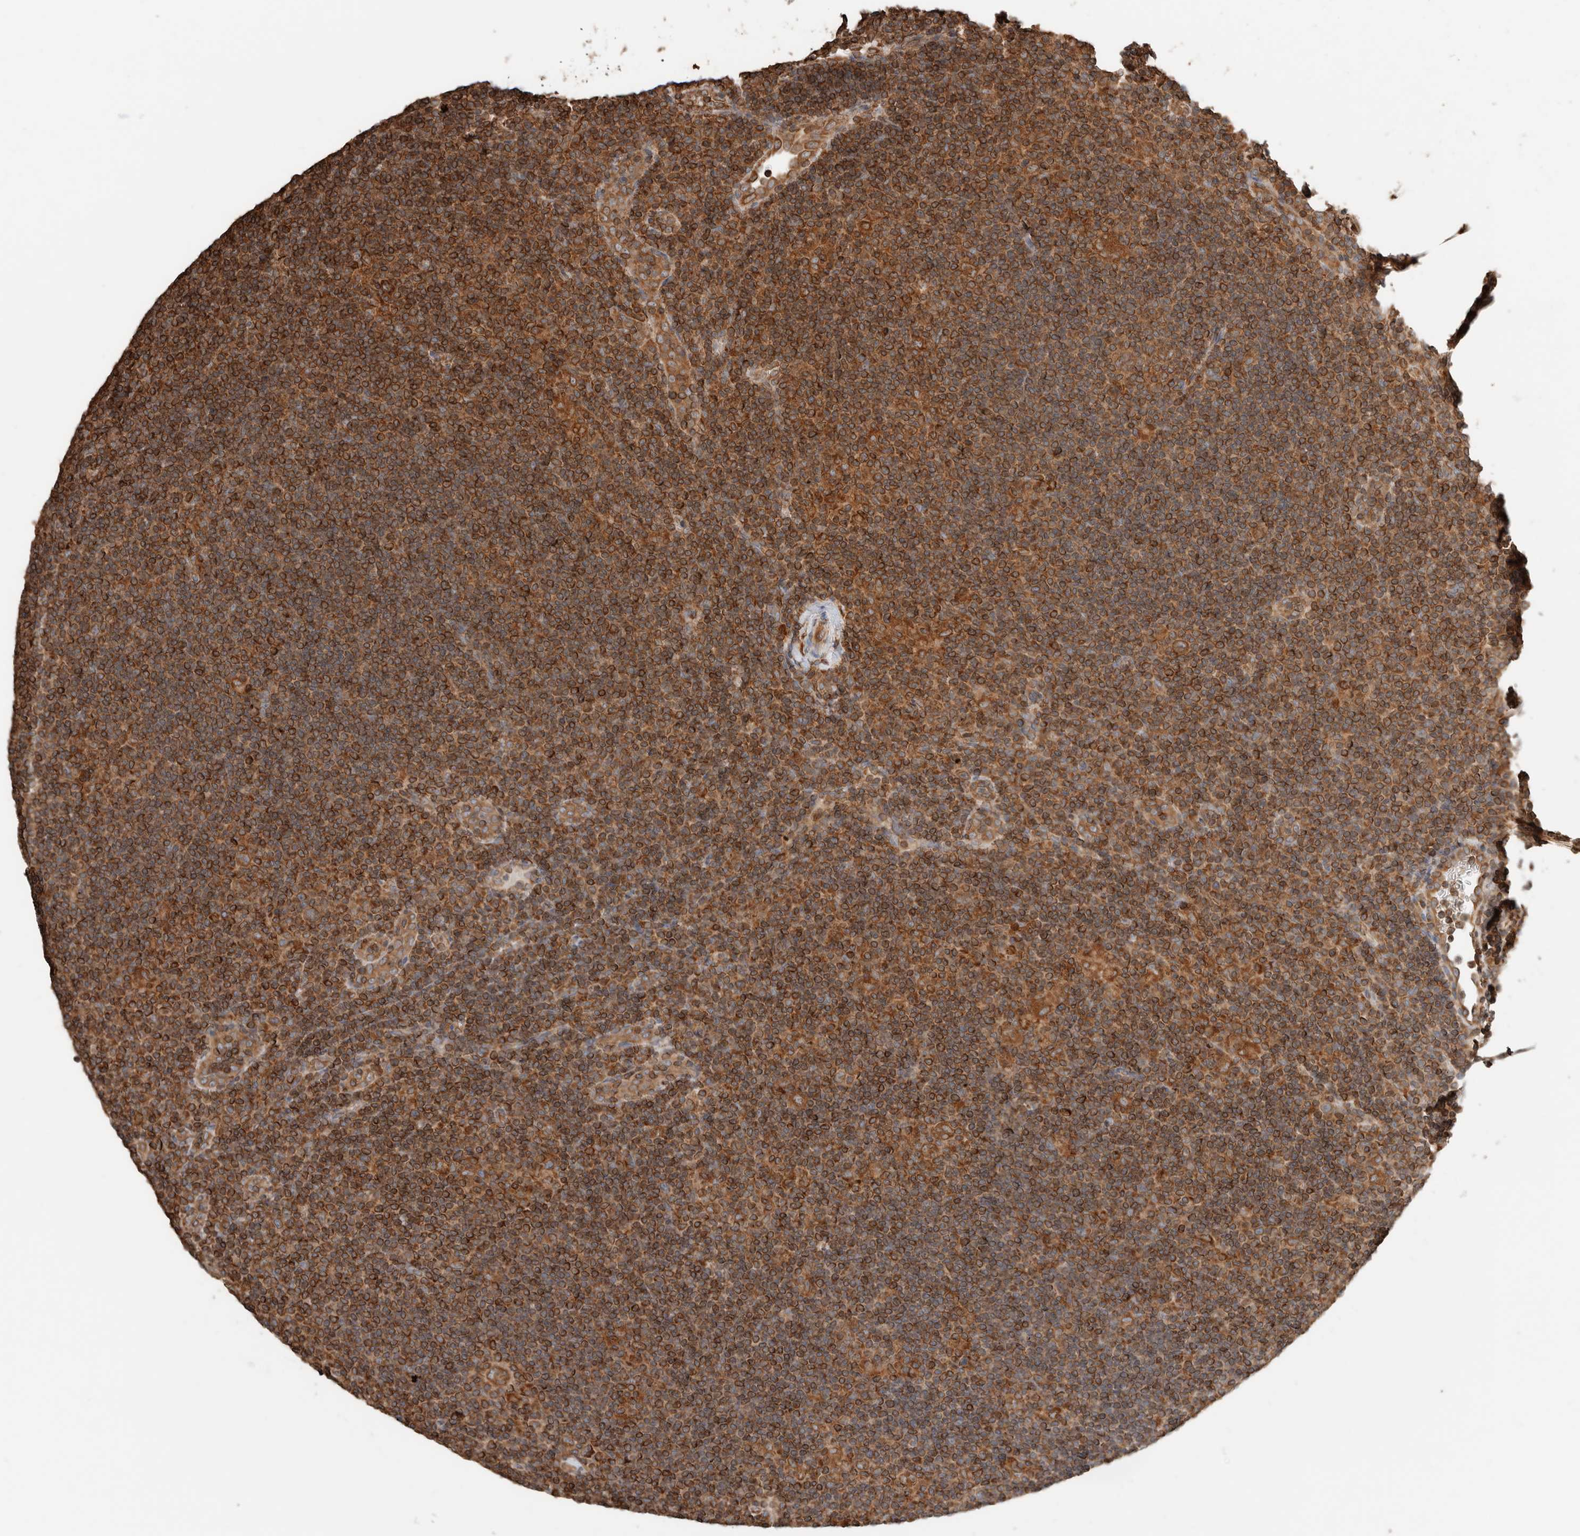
{"staining": {"intensity": "moderate", "quantity": ">75%", "location": "cytoplasmic/membranous"}, "tissue": "lymphoma", "cell_type": "Tumor cells", "image_type": "cancer", "snomed": [{"axis": "morphology", "description": "Hodgkin's disease, NOS"}, {"axis": "topography", "description": "Lymph node"}], "caption": "Immunohistochemical staining of human lymphoma exhibits moderate cytoplasmic/membranous protein positivity in about >75% of tumor cells. (brown staining indicates protein expression, while blue staining denotes nuclei).", "gene": "ERAP2", "patient": {"sex": "female", "age": 57}}